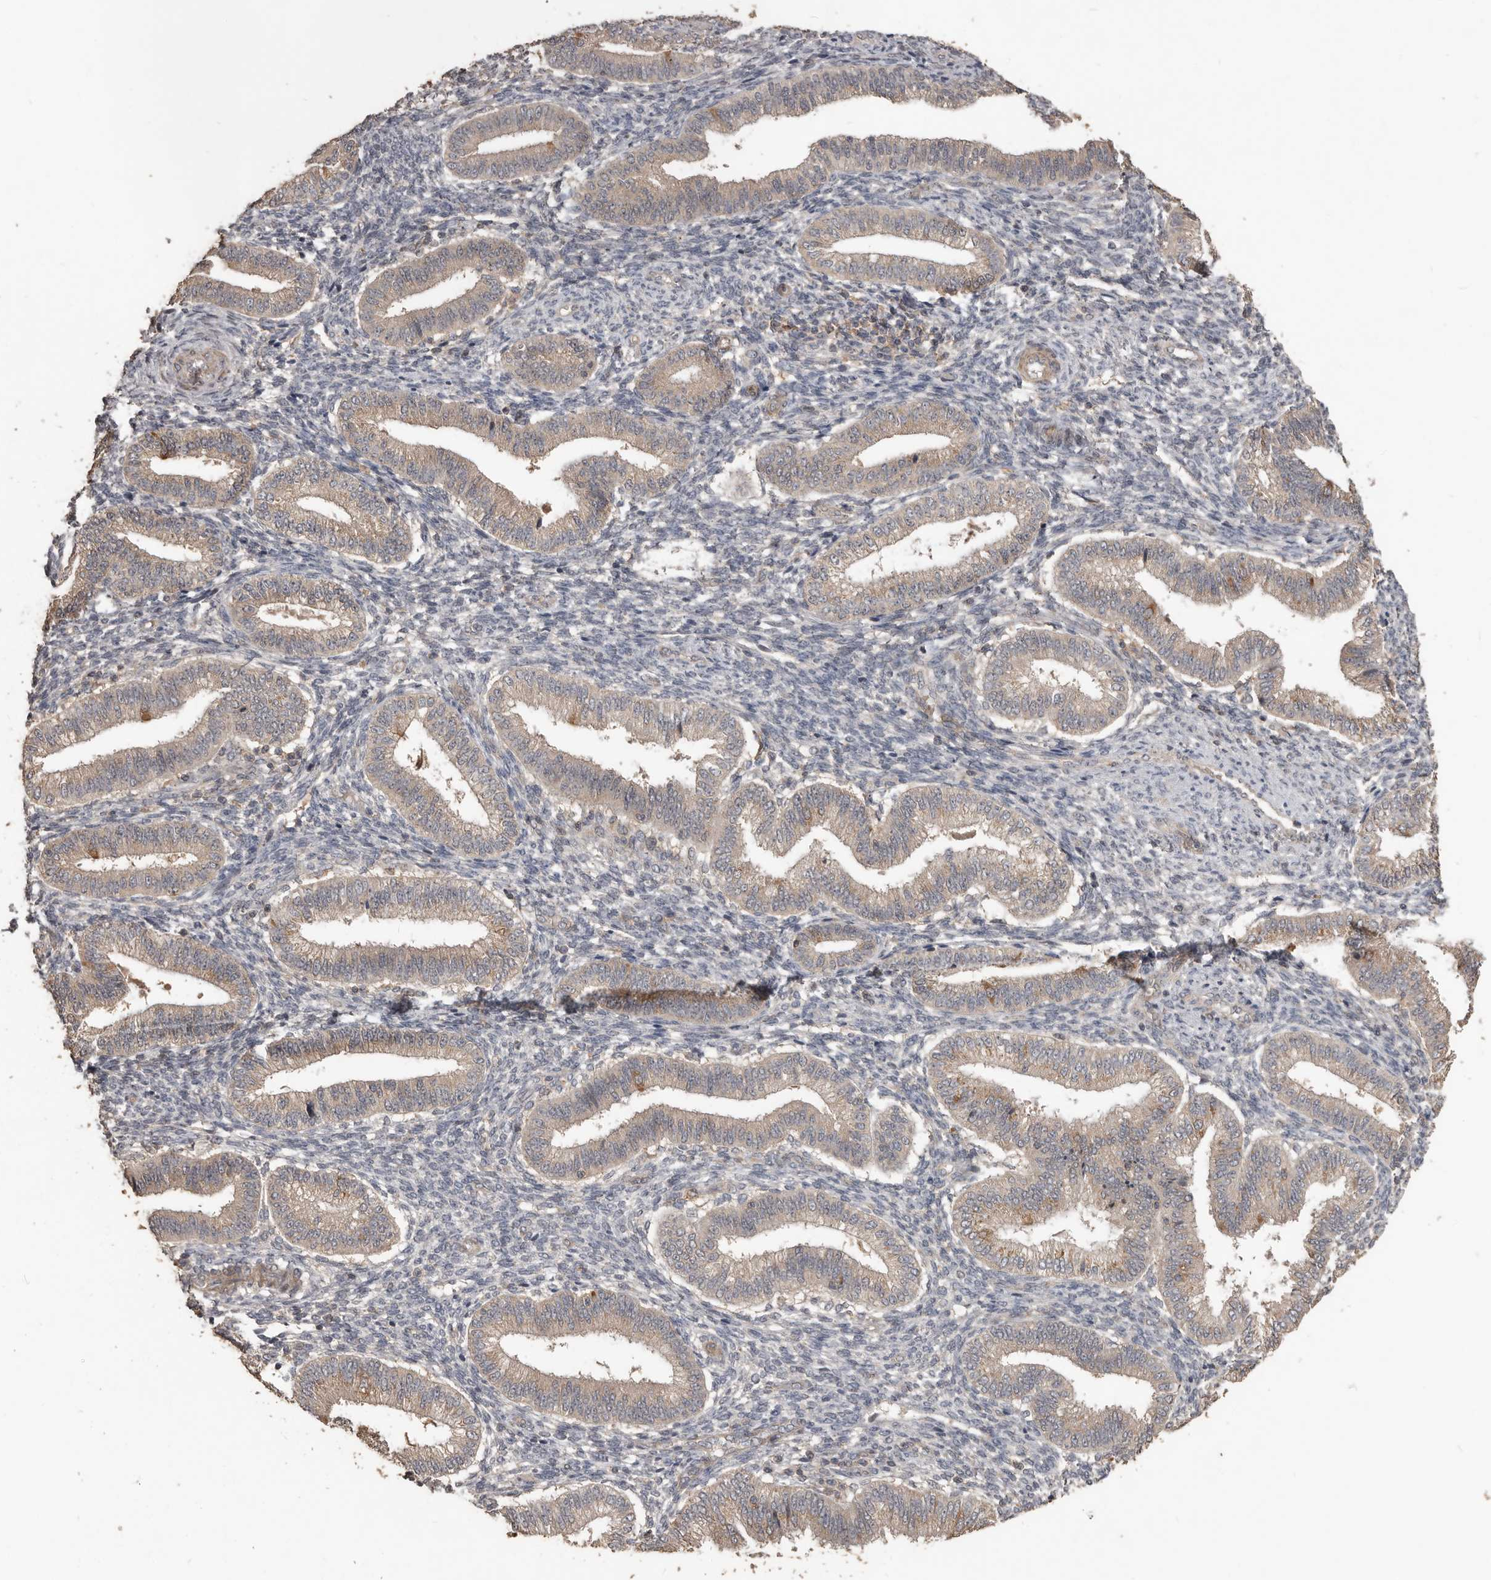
{"staining": {"intensity": "weak", "quantity": "<25%", "location": "cytoplasmic/membranous"}, "tissue": "endometrium", "cell_type": "Cells in endometrial stroma", "image_type": "normal", "snomed": [{"axis": "morphology", "description": "Normal tissue, NOS"}, {"axis": "topography", "description": "Endometrium"}], "caption": "Protein analysis of benign endometrium reveals no significant positivity in cells in endometrial stroma.", "gene": "BAMBI", "patient": {"sex": "female", "age": 39}}